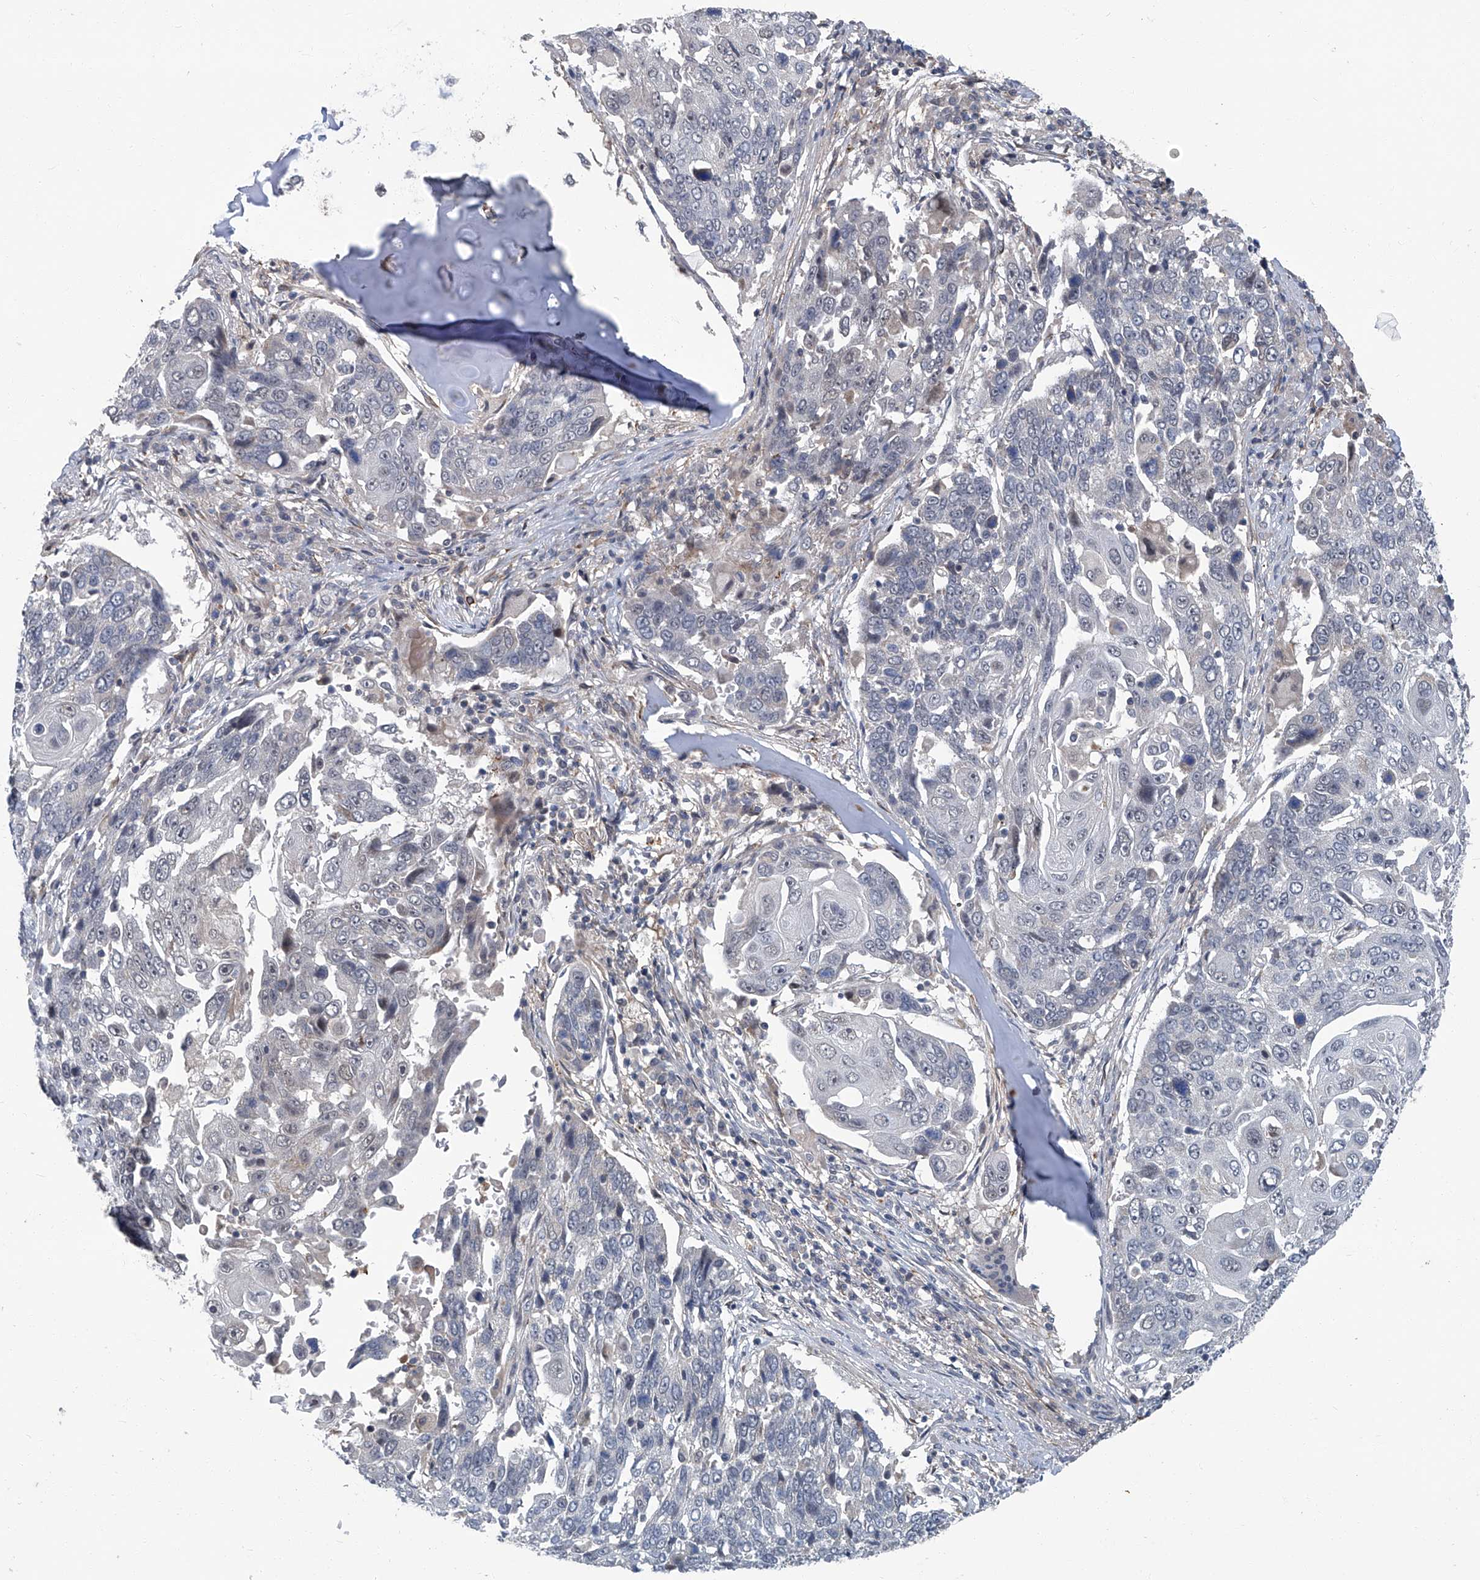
{"staining": {"intensity": "negative", "quantity": "none", "location": "none"}, "tissue": "lung cancer", "cell_type": "Tumor cells", "image_type": "cancer", "snomed": [{"axis": "morphology", "description": "Squamous cell carcinoma, NOS"}, {"axis": "topography", "description": "Lung"}], "caption": "Immunohistochemical staining of human lung cancer (squamous cell carcinoma) reveals no significant positivity in tumor cells.", "gene": "AKNAD1", "patient": {"sex": "male", "age": 66}}